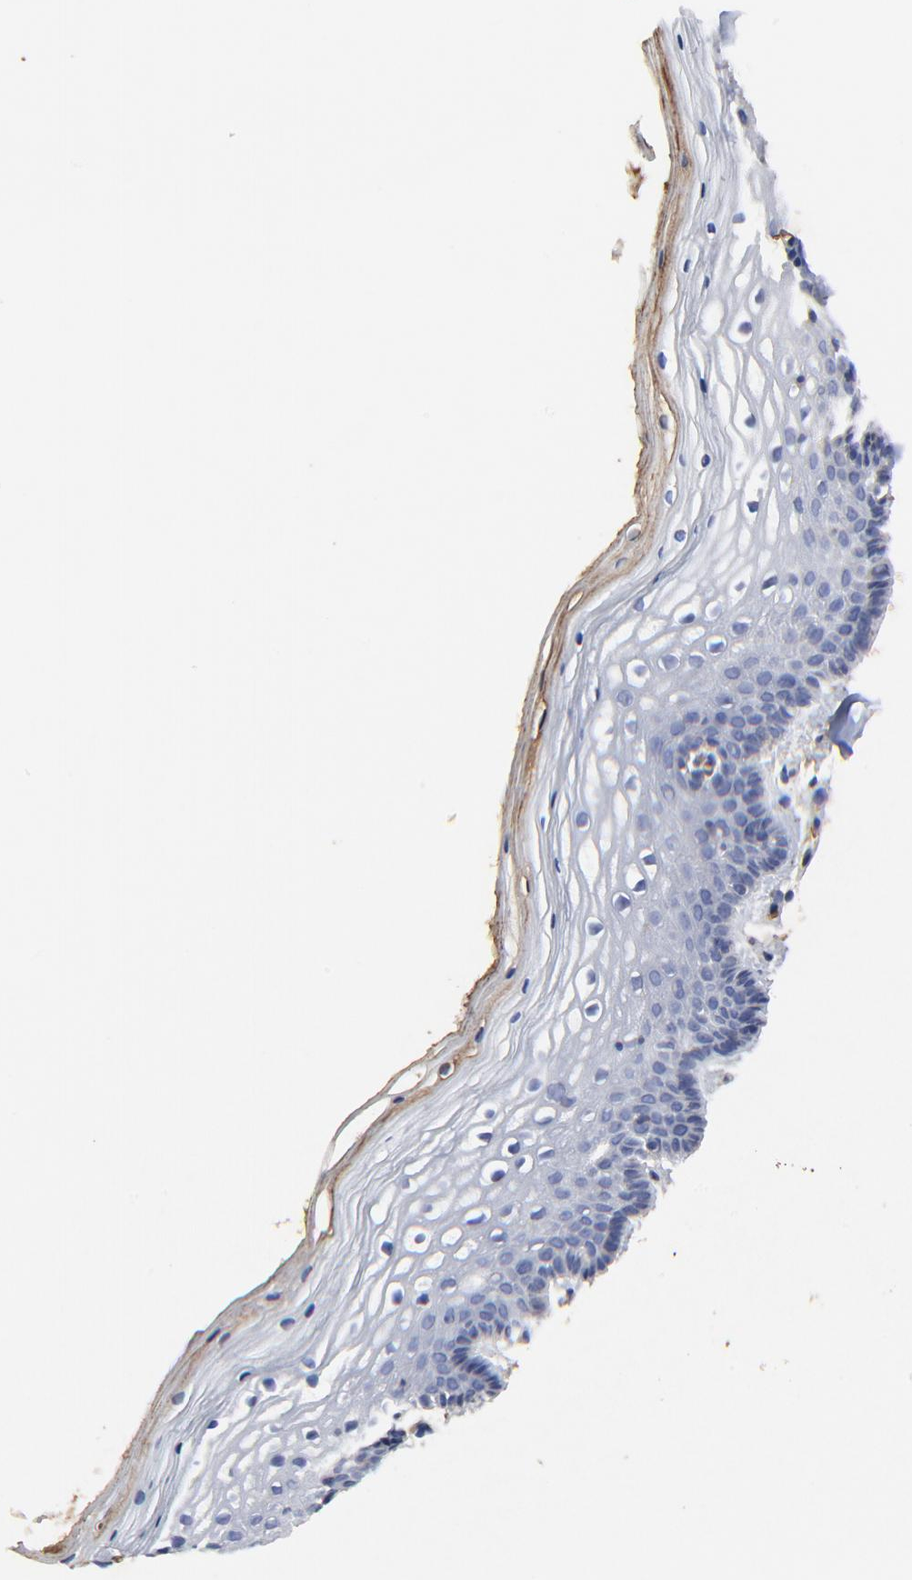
{"staining": {"intensity": "negative", "quantity": "none", "location": "none"}, "tissue": "vagina", "cell_type": "Squamous epithelial cells", "image_type": "normal", "snomed": [{"axis": "morphology", "description": "Normal tissue, NOS"}, {"axis": "topography", "description": "Vagina"}], "caption": "High power microscopy image of an immunohistochemistry image of benign vagina, revealing no significant expression in squamous epithelial cells. (DAB (3,3'-diaminobenzidine) immunohistochemistry, high magnification).", "gene": "PAG1", "patient": {"sex": "female", "age": 46}}